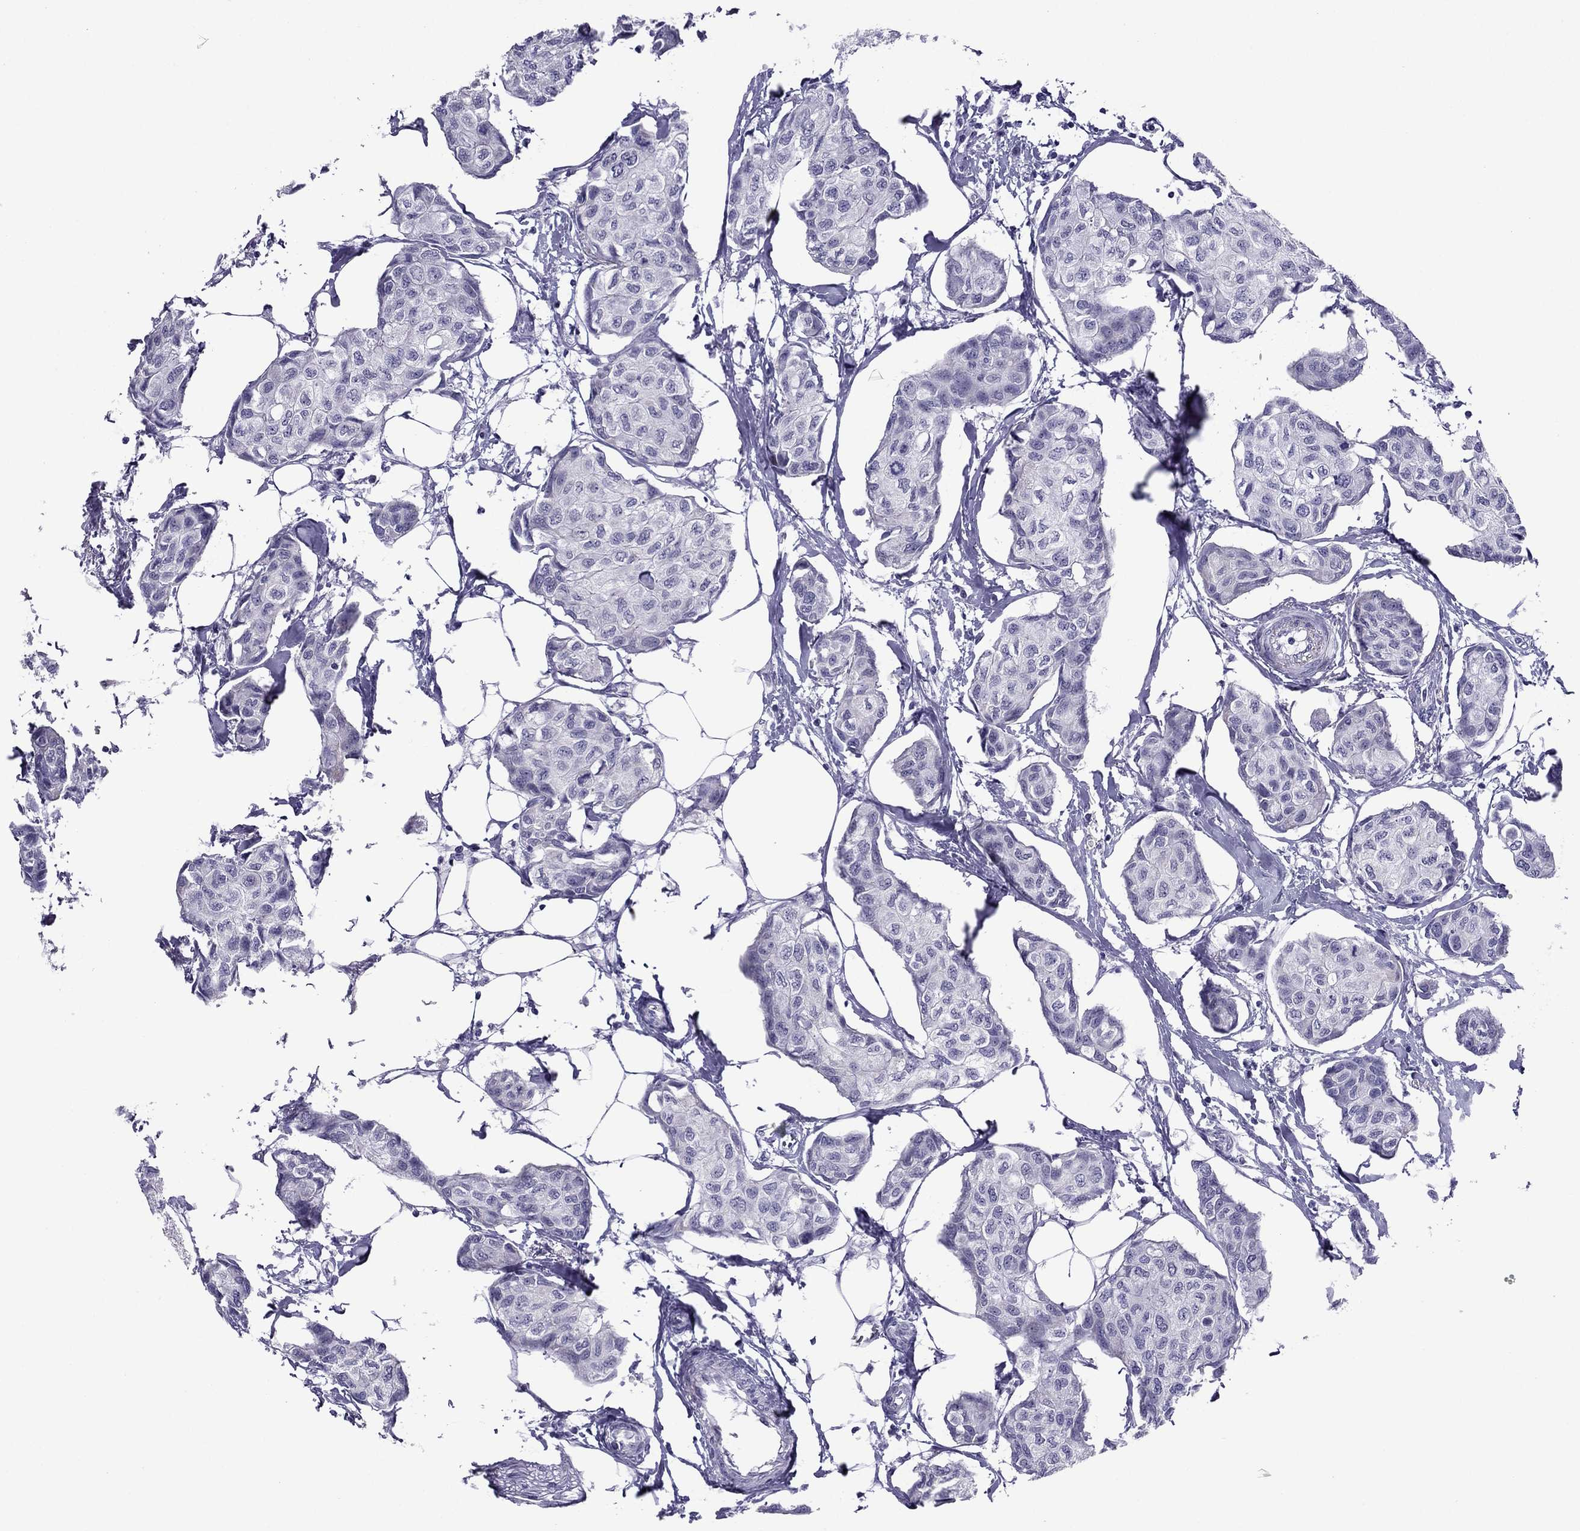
{"staining": {"intensity": "negative", "quantity": "none", "location": "none"}, "tissue": "breast cancer", "cell_type": "Tumor cells", "image_type": "cancer", "snomed": [{"axis": "morphology", "description": "Duct carcinoma"}, {"axis": "topography", "description": "Breast"}], "caption": "DAB immunohistochemical staining of human invasive ductal carcinoma (breast) exhibits no significant positivity in tumor cells.", "gene": "MYLK3", "patient": {"sex": "female", "age": 80}}